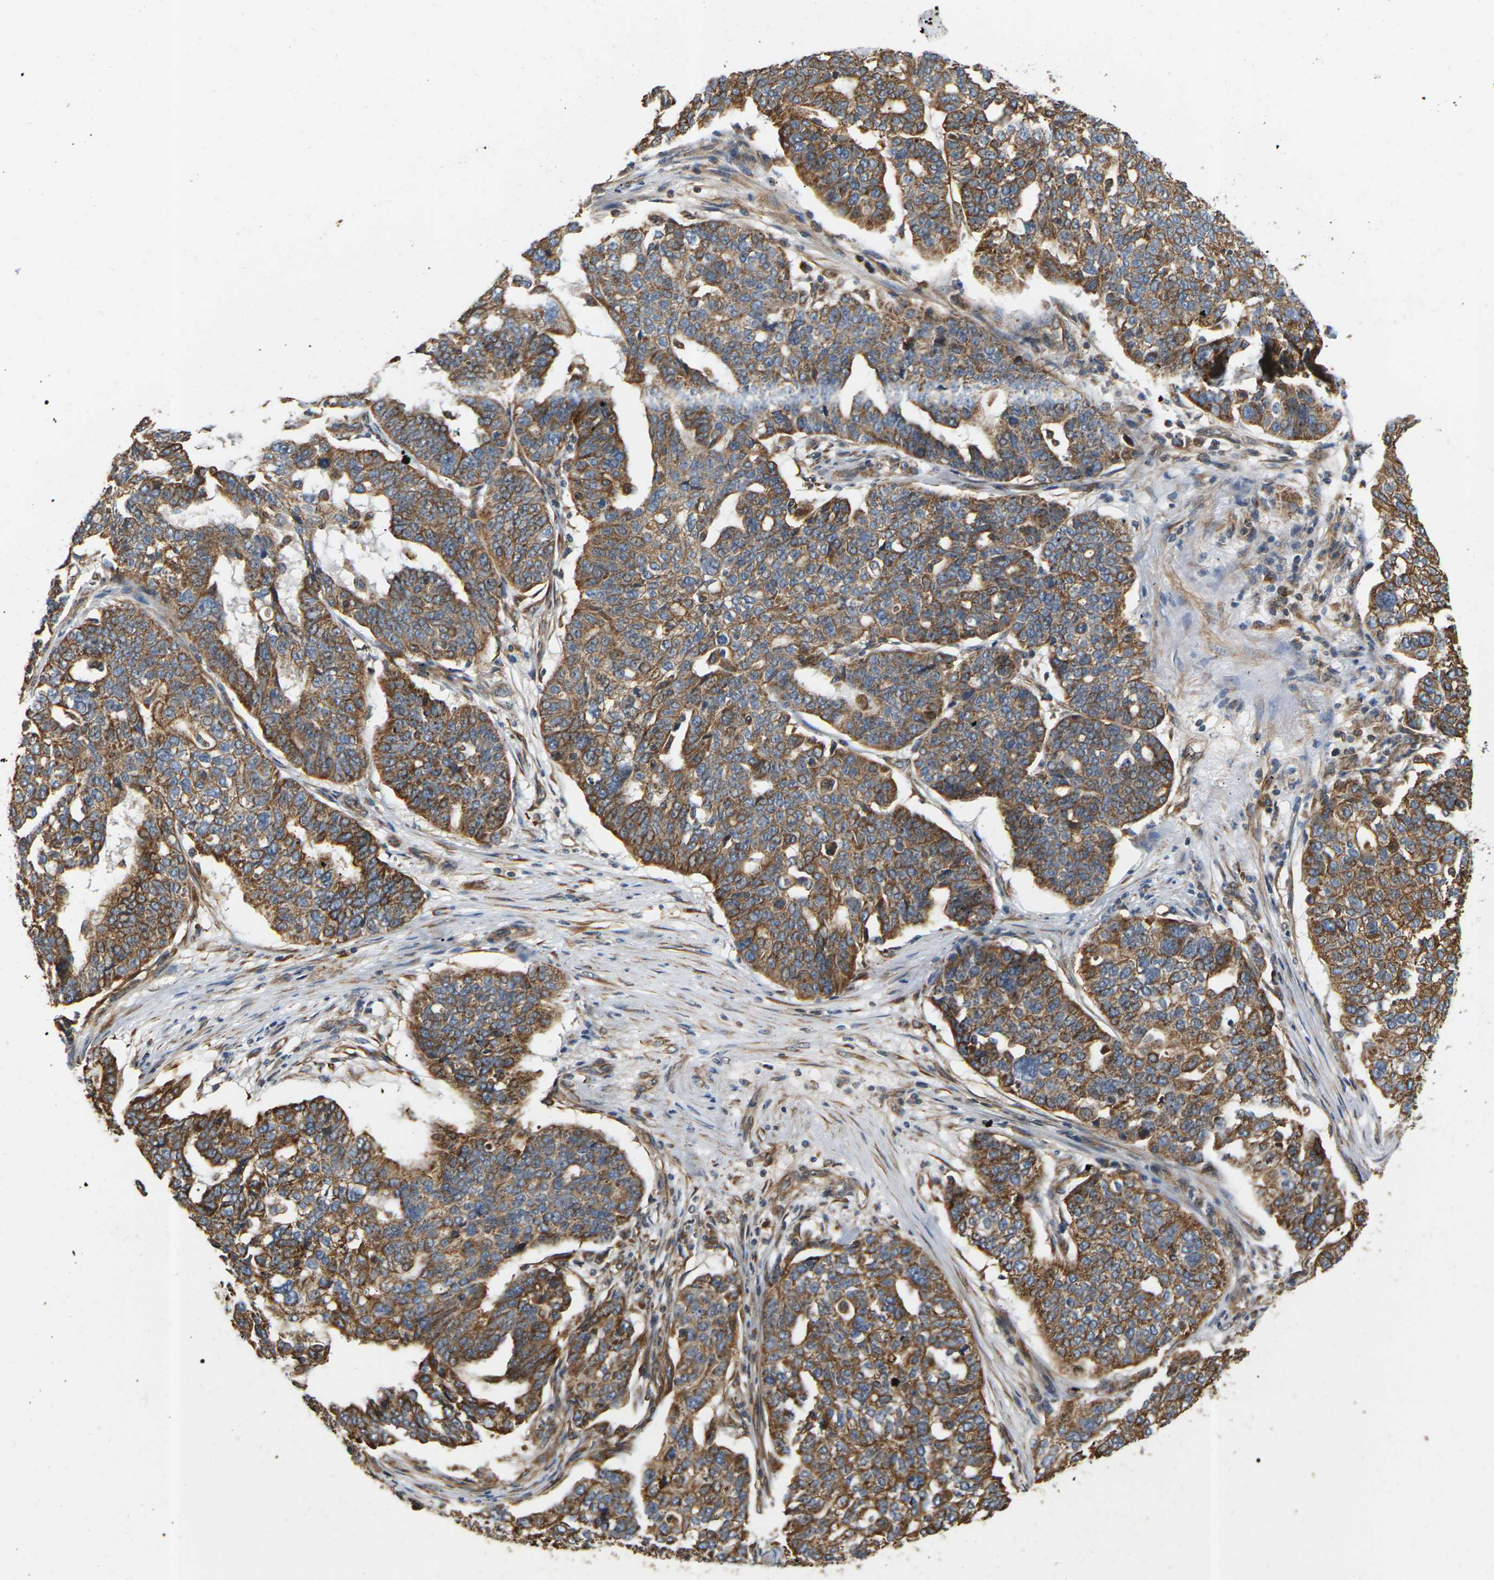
{"staining": {"intensity": "strong", "quantity": ">75%", "location": "cytoplasmic/membranous"}, "tissue": "ovarian cancer", "cell_type": "Tumor cells", "image_type": "cancer", "snomed": [{"axis": "morphology", "description": "Cystadenocarcinoma, serous, NOS"}, {"axis": "topography", "description": "Ovary"}], "caption": "Protein expression analysis of serous cystadenocarcinoma (ovarian) reveals strong cytoplasmic/membranous staining in about >75% of tumor cells. (brown staining indicates protein expression, while blue staining denotes nuclei).", "gene": "PCDHB4", "patient": {"sex": "female", "age": 59}}